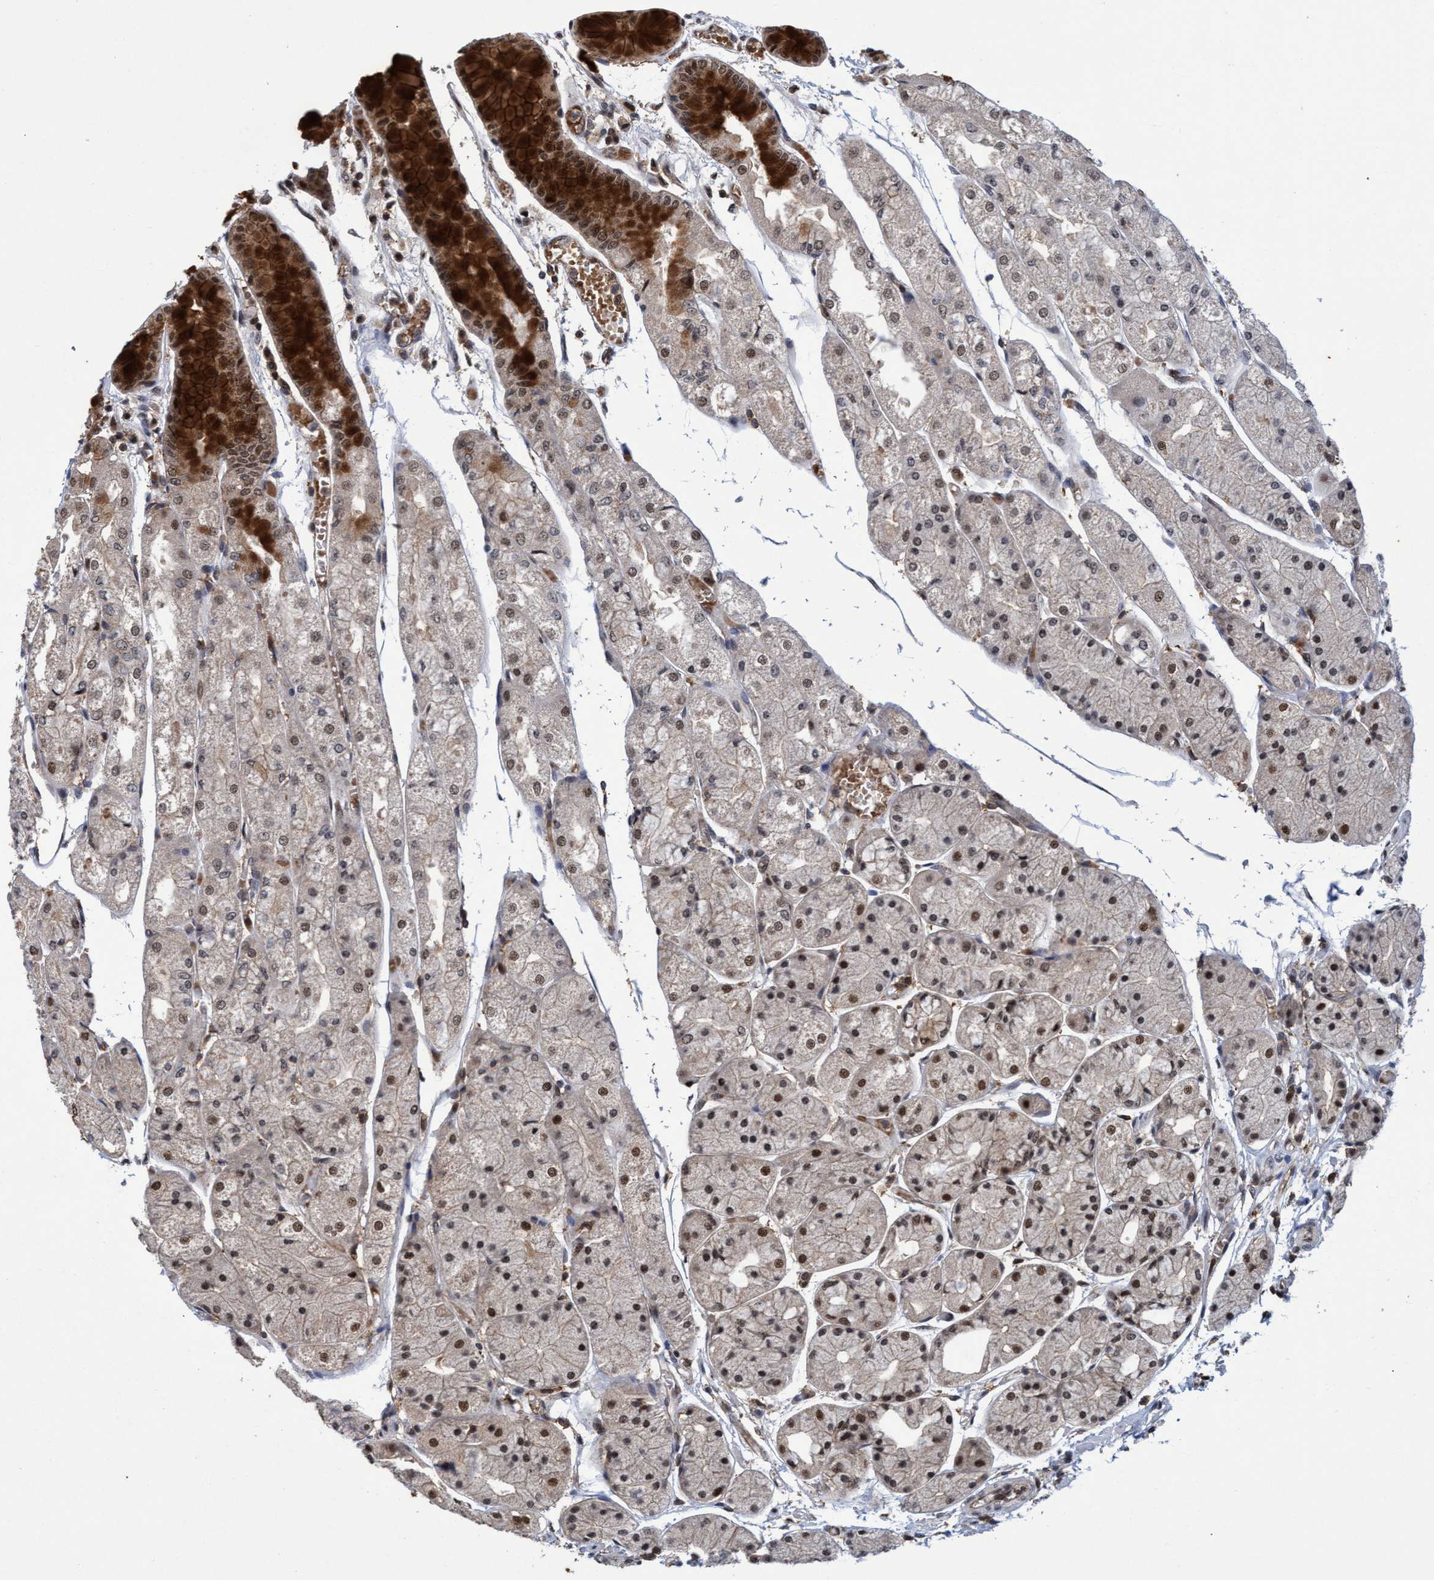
{"staining": {"intensity": "strong", "quantity": ">75%", "location": "cytoplasmic/membranous,nuclear"}, "tissue": "stomach", "cell_type": "Glandular cells", "image_type": "normal", "snomed": [{"axis": "morphology", "description": "Normal tissue, NOS"}, {"axis": "topography", "description": "Stomach, upper"}], "caption": "Benign stomach reveals strong cytoplasmic/membranous,nuclear staining in about >75% of glandular cells.", "gene": "GTF2F1", "patient": {"sex": "male", "age": 72}}